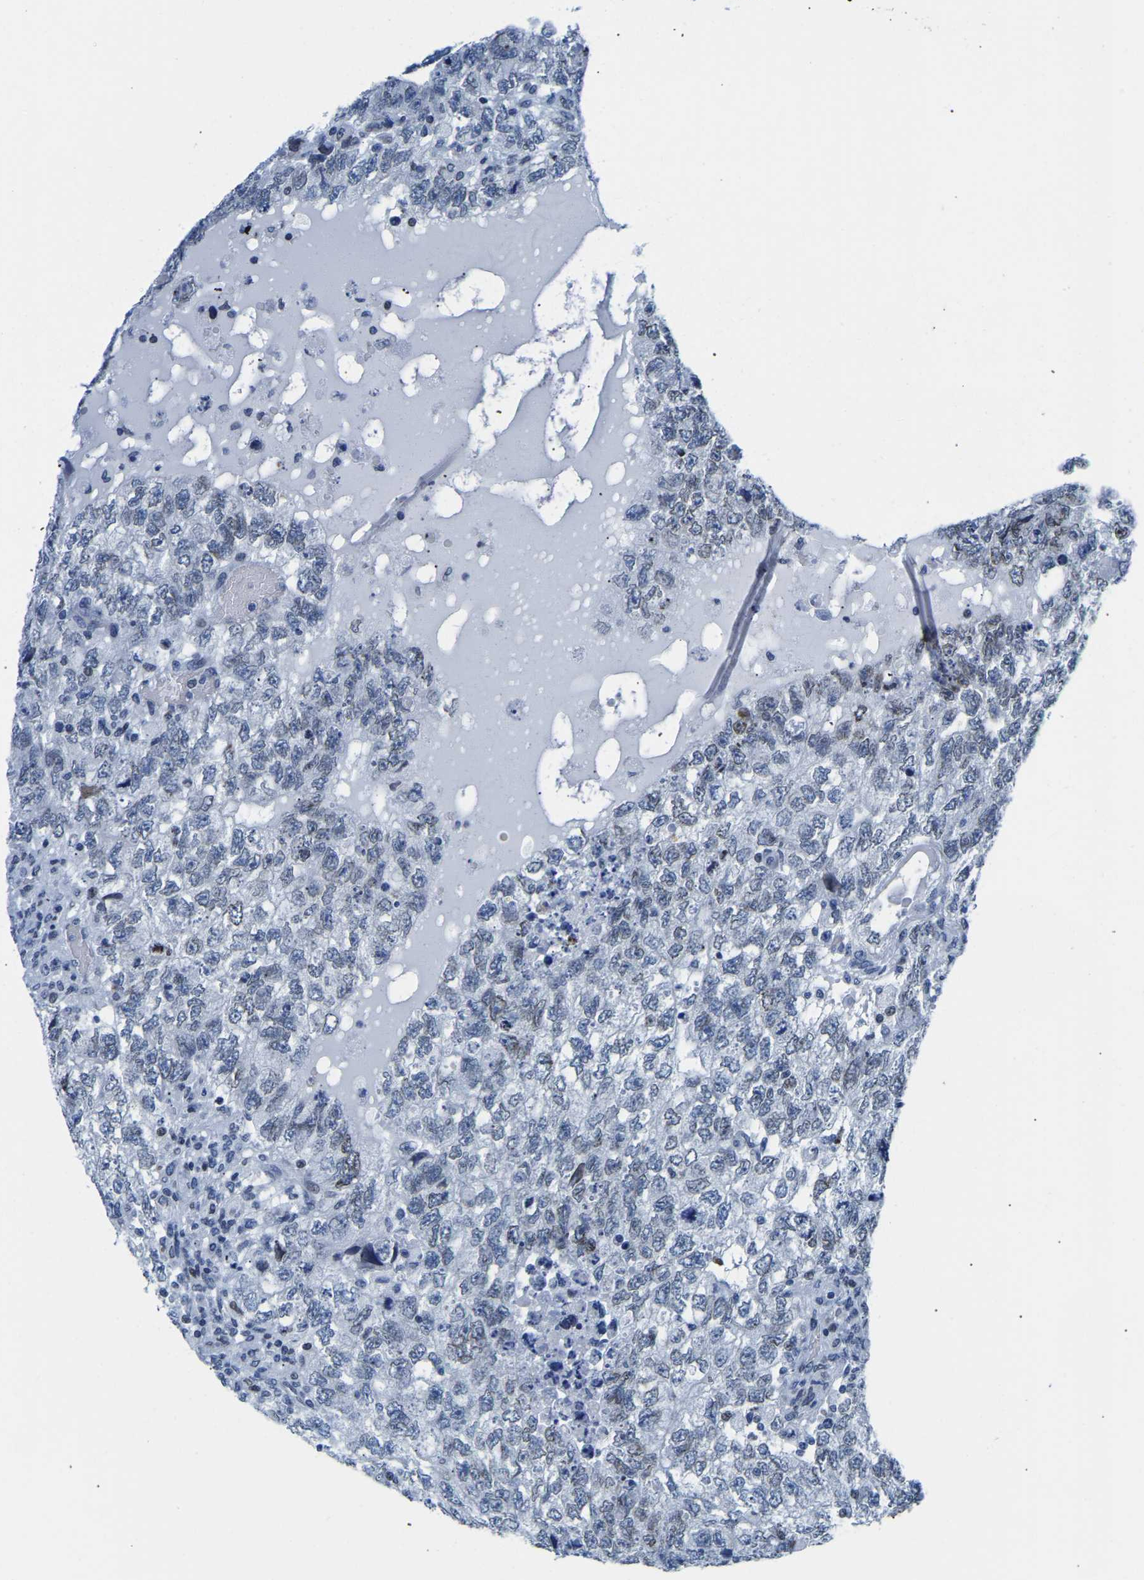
{"staining": {"intensity": "weak", "quantity": "<25%", "location": "nuclear"}, "tissue": "testis cancer", "cell_type": "Tumor cells", "image_type": "cancer", "snomed": [{"axis": "morphology", "description": "Carcinoma, Embryonal, NOS"}, {"axis": "topography", "description": "Testis"}], "caption": "Immunohistochemistry micrograph of neoplastic tissue: testis cancer (embryonal carcinoma) stained with DAB (3,3'-diaminobenzidine) reveals no significant protein staining in tumor cells.", "gene": "UPK3A", "patient": {"sex": "male", "age": 36}}